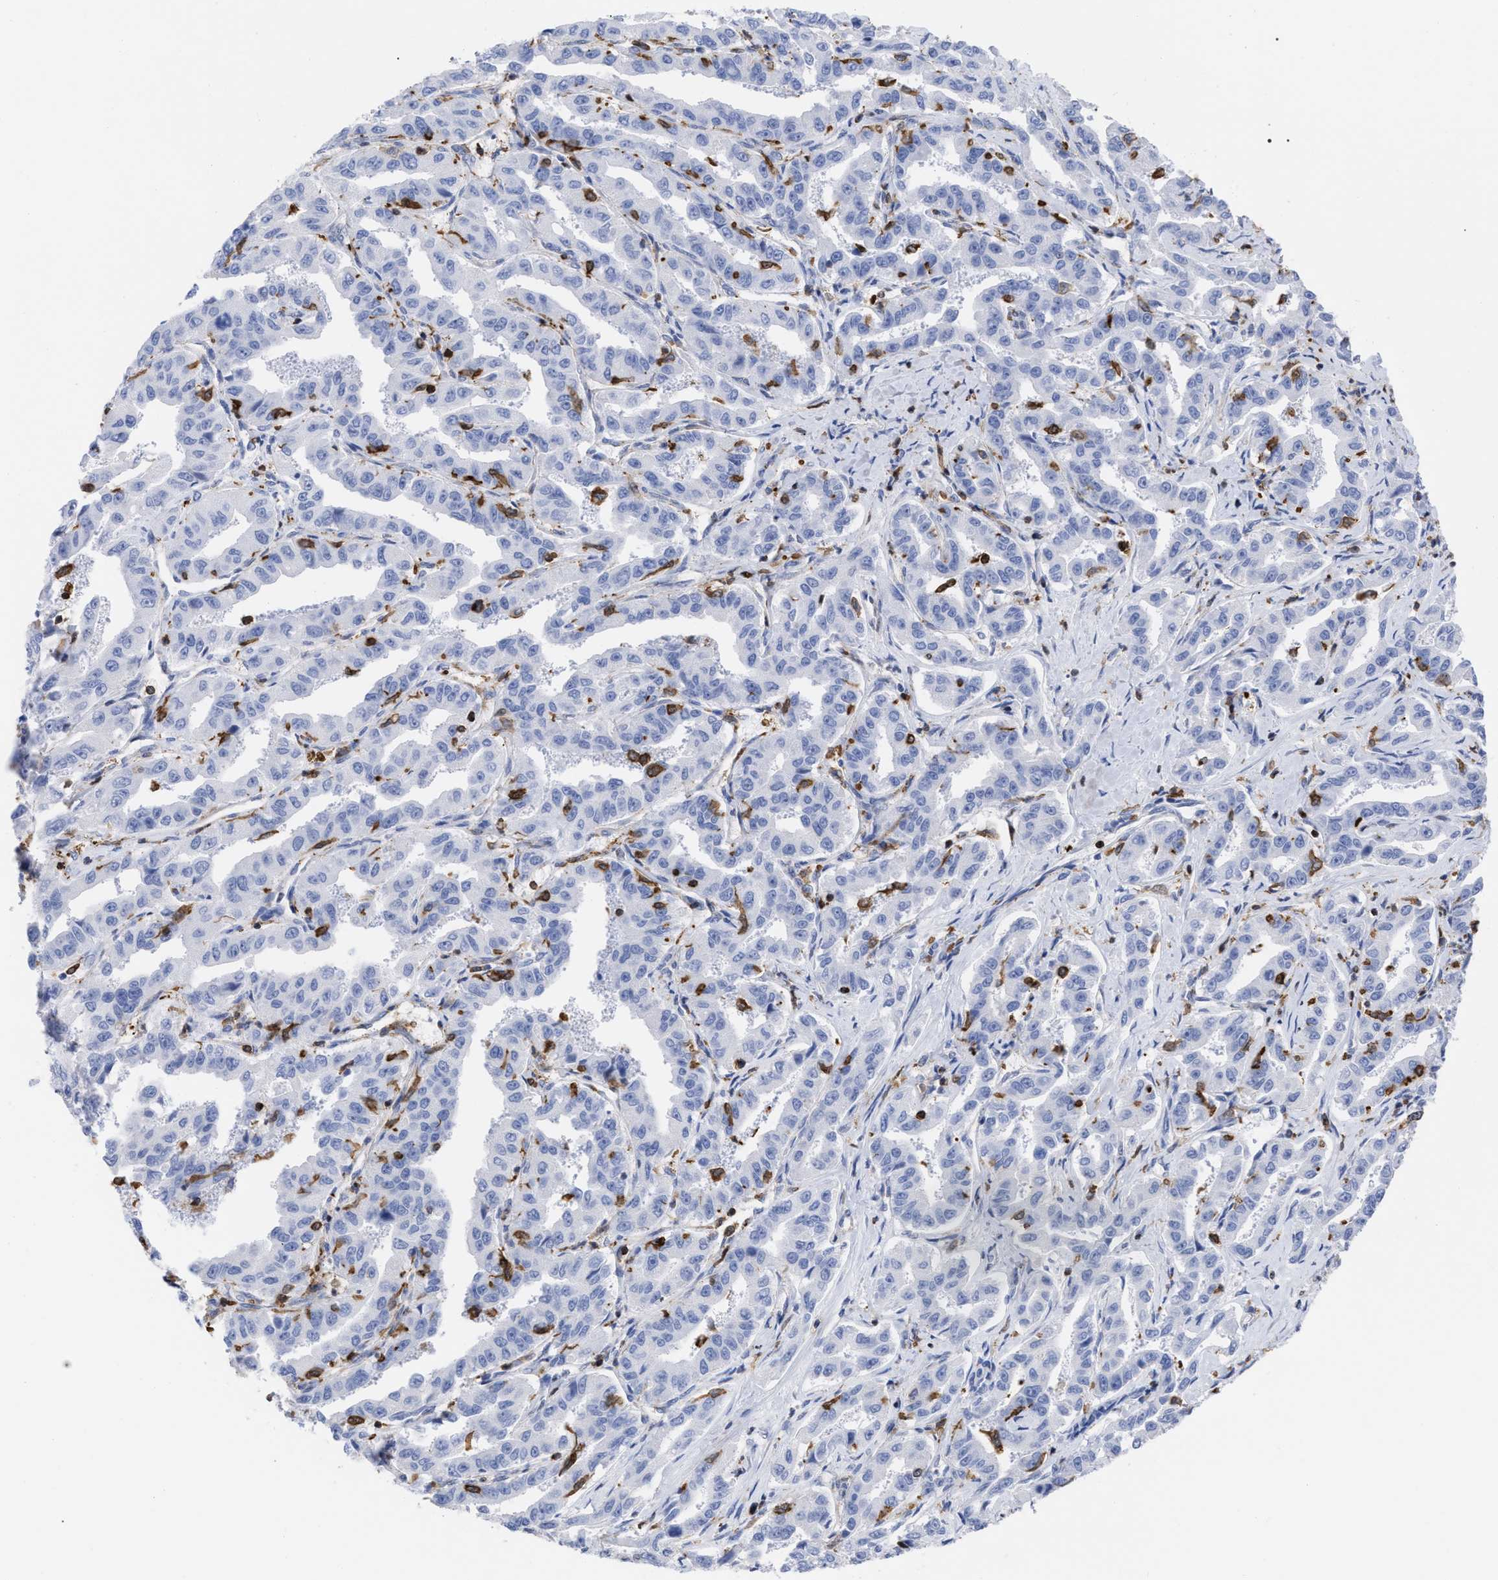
{"staining": {"intensity": "negative", "quantity": "none", "location": "none"}, "tissue": "liver cancer", "cell_type": "Tumor cells", "image_type": "cancer", "snomed": [{"axis": "morphology", "description": "Cholangiocarcinoma"}, {"axis": "topography", "description": "Liver"}], "caption": "Immunohistochemistry (IHC) histopathology image of liver cholangiocarcinoma stained for a protein (brown), which reveals no staining in tumor cells.", "gene": "HCLS1", "patient": {"sex": "male", "age": 59}}